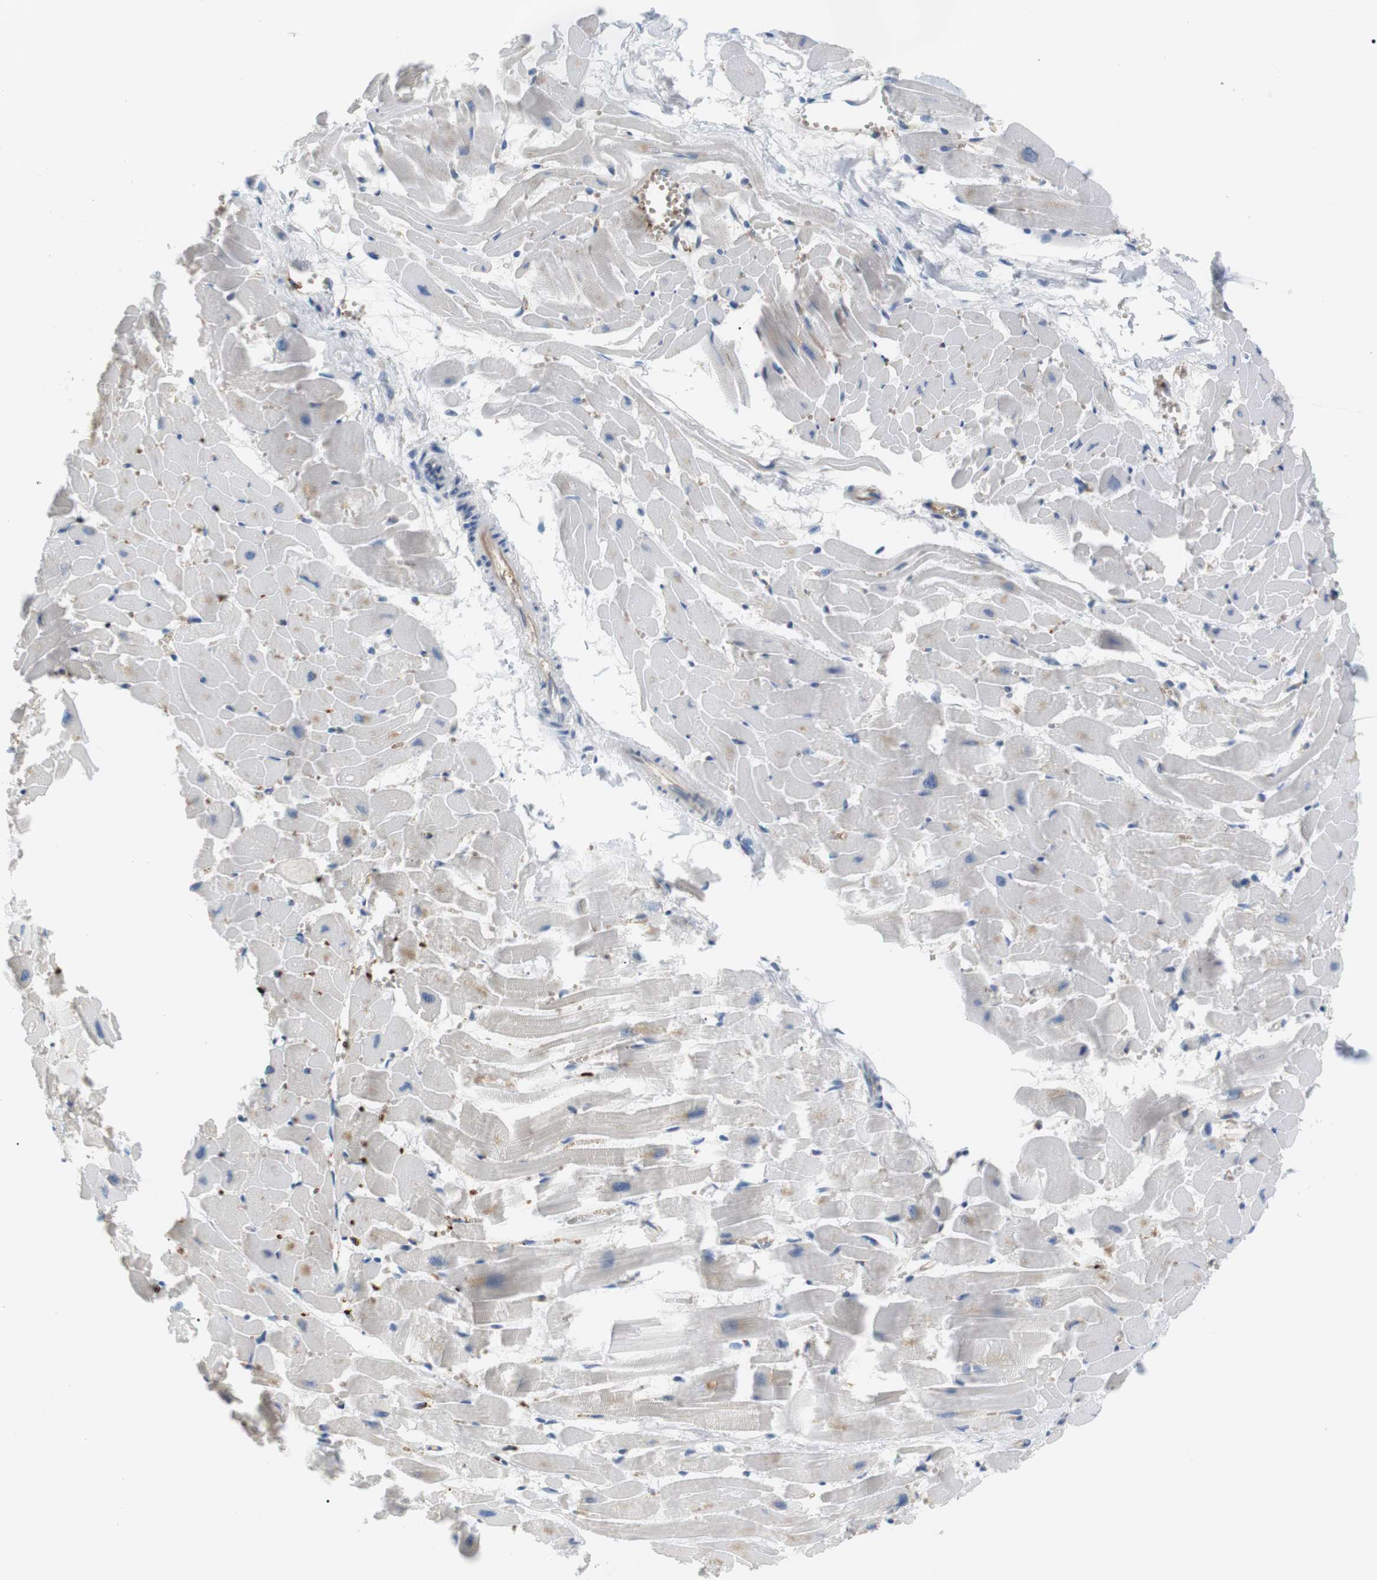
{"staining": {"intensity": "weak", "quantity": "<25%", "location": "cytoplasmic/membranous"}, "tissue": "heart muscle", "cell_type": "Cardiomyocytes", "image_type": "normal", "snomed": [{"axis": "morphology", "description": "Normal tissue, NOS"}, {"axis": "topography", "description": "Heart"}], "caption": "Immunohistochemistry photomicrograph of normal heart muscle: human heart muscle stained with DAB (3,3'-diaminobenzidine) reveals no significant protein expression in cardiomyocytes.", "gene": "ADCY10", "patient": {"sex": "female", "age": 19}}